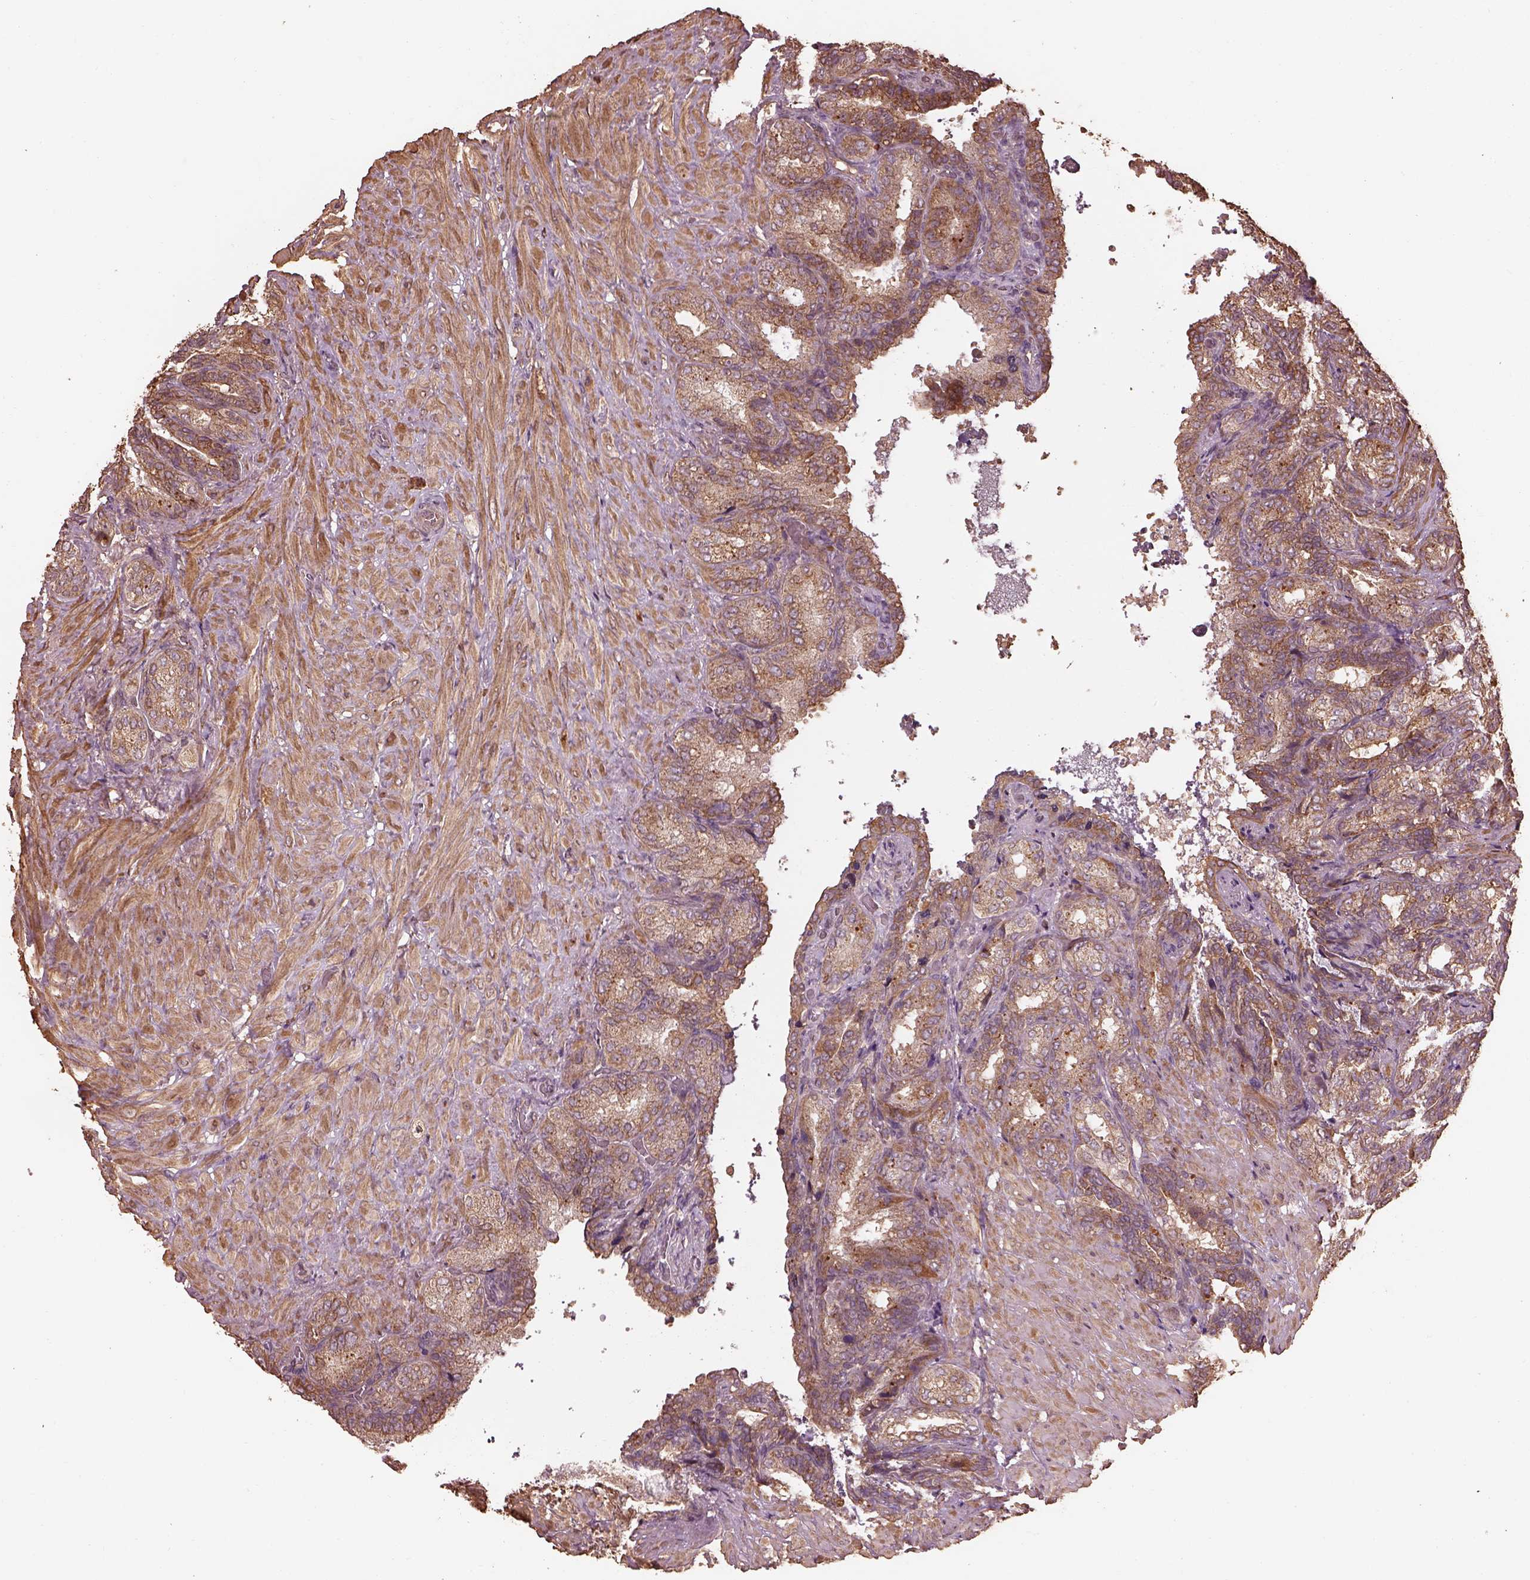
{"staining": {"intensity": "moderate", "quantity": "25%-75%", "location": "cytoplasmic/membranous"}, "tissue": "seminal vesicle", "cell_type": "Glandular cells", "image_type": "normal", "snomed": [{"axis": "morphology", "description": "Normal tissue, NOS"}, {"axis": "topography", "description": "Seminal veicle"}], "caption": "Glandular cells show moderate cytoplasmic/membranous positivity in approximately 25%-75% of cells in normal seminal vesicle.", "gene": "METTL4", "patient": {"sex": "male", "age": 68}}